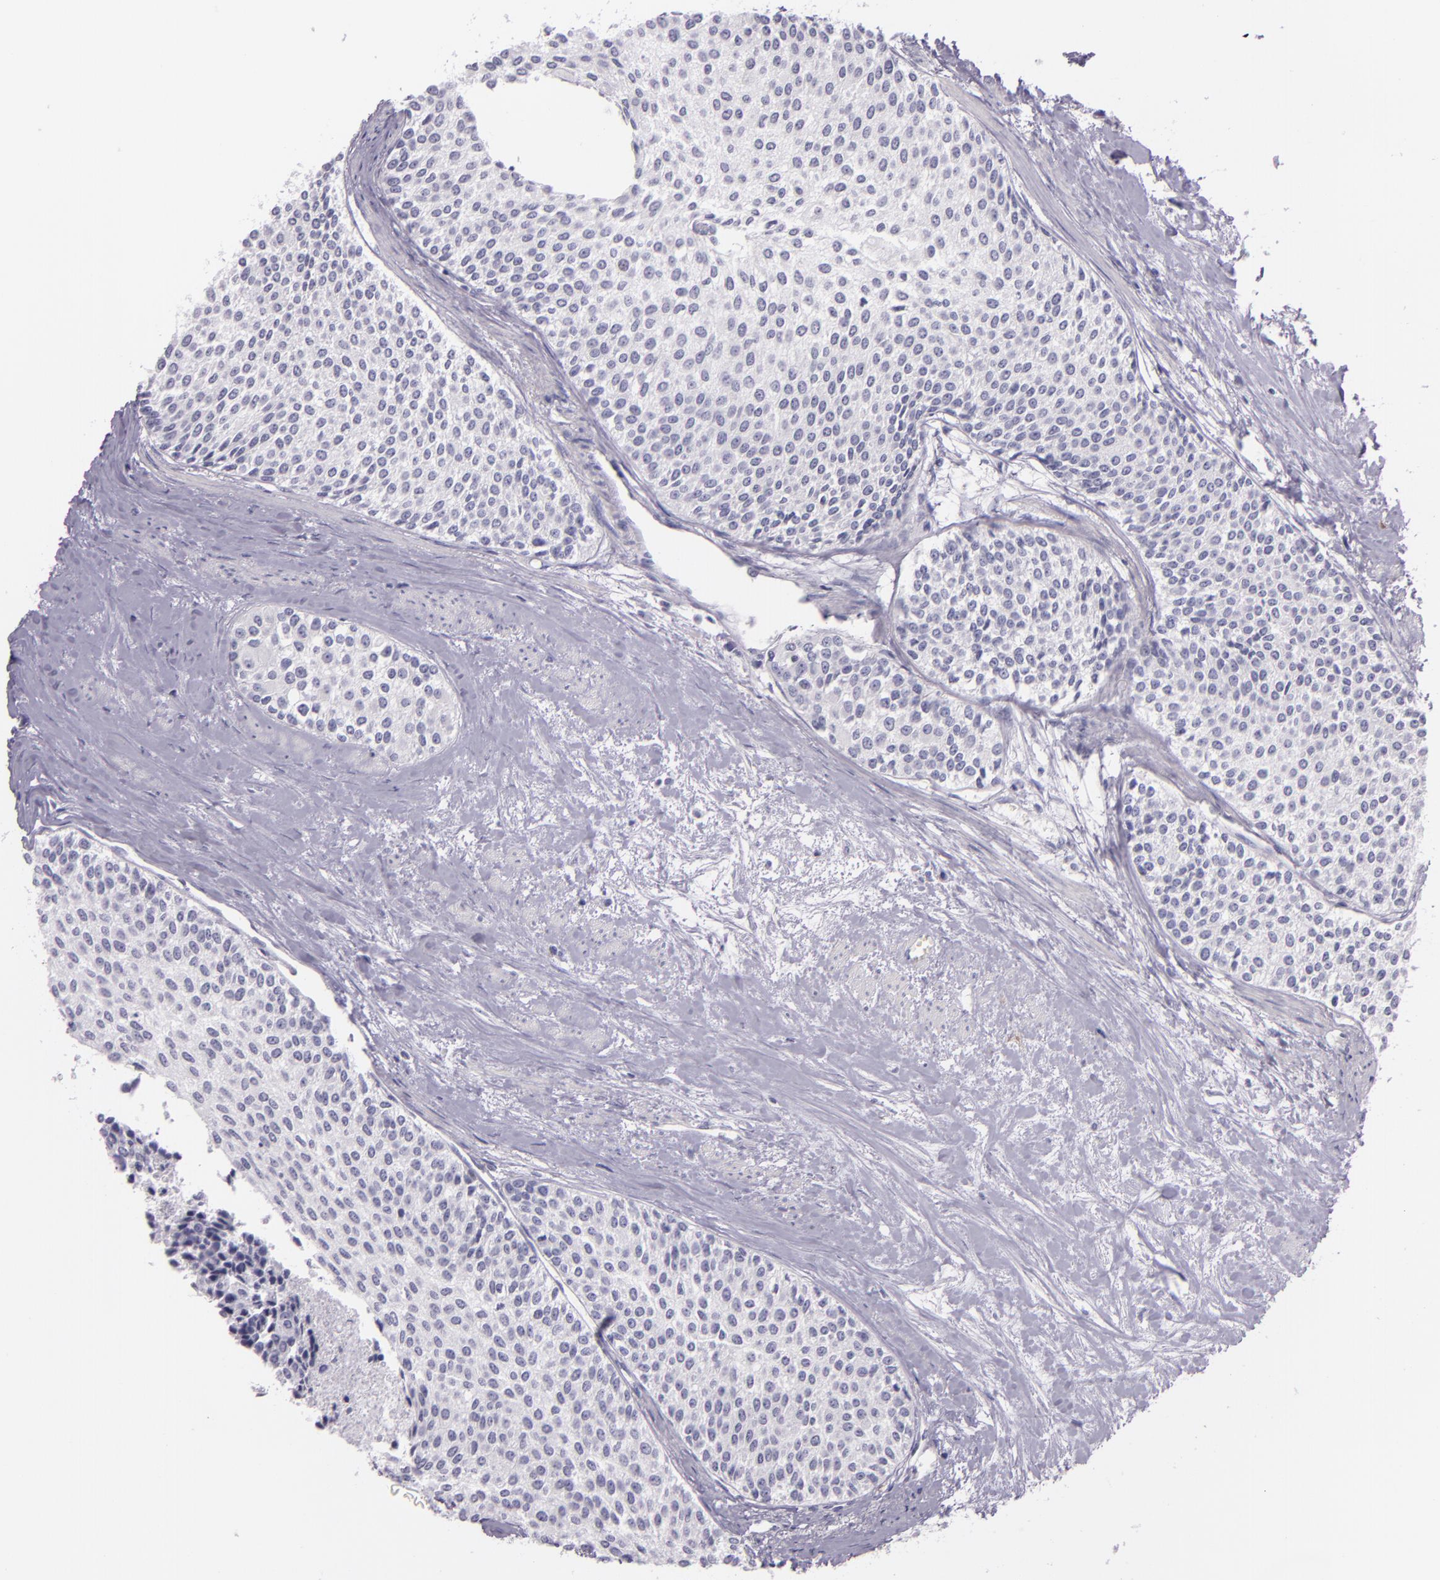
{"staining": {"intensity": "negative", "quantity": "none", "location": "none"}, "tissue": "urothelial cancer", "cell_type": "Tumor cells", "image_type": "cancer", "snomed": [{"axis": "morphology", "description": "Urothelial carcinoma, Low grade"}, {"axis": "topography", "description": "Urinary bladder"}], "caption": "DAB immunohistochemical staining of urothelial cancer shows no significant expression in tumor cells.", "gene": "MT1A", "patient": {"sex": "female", "age": 73}}